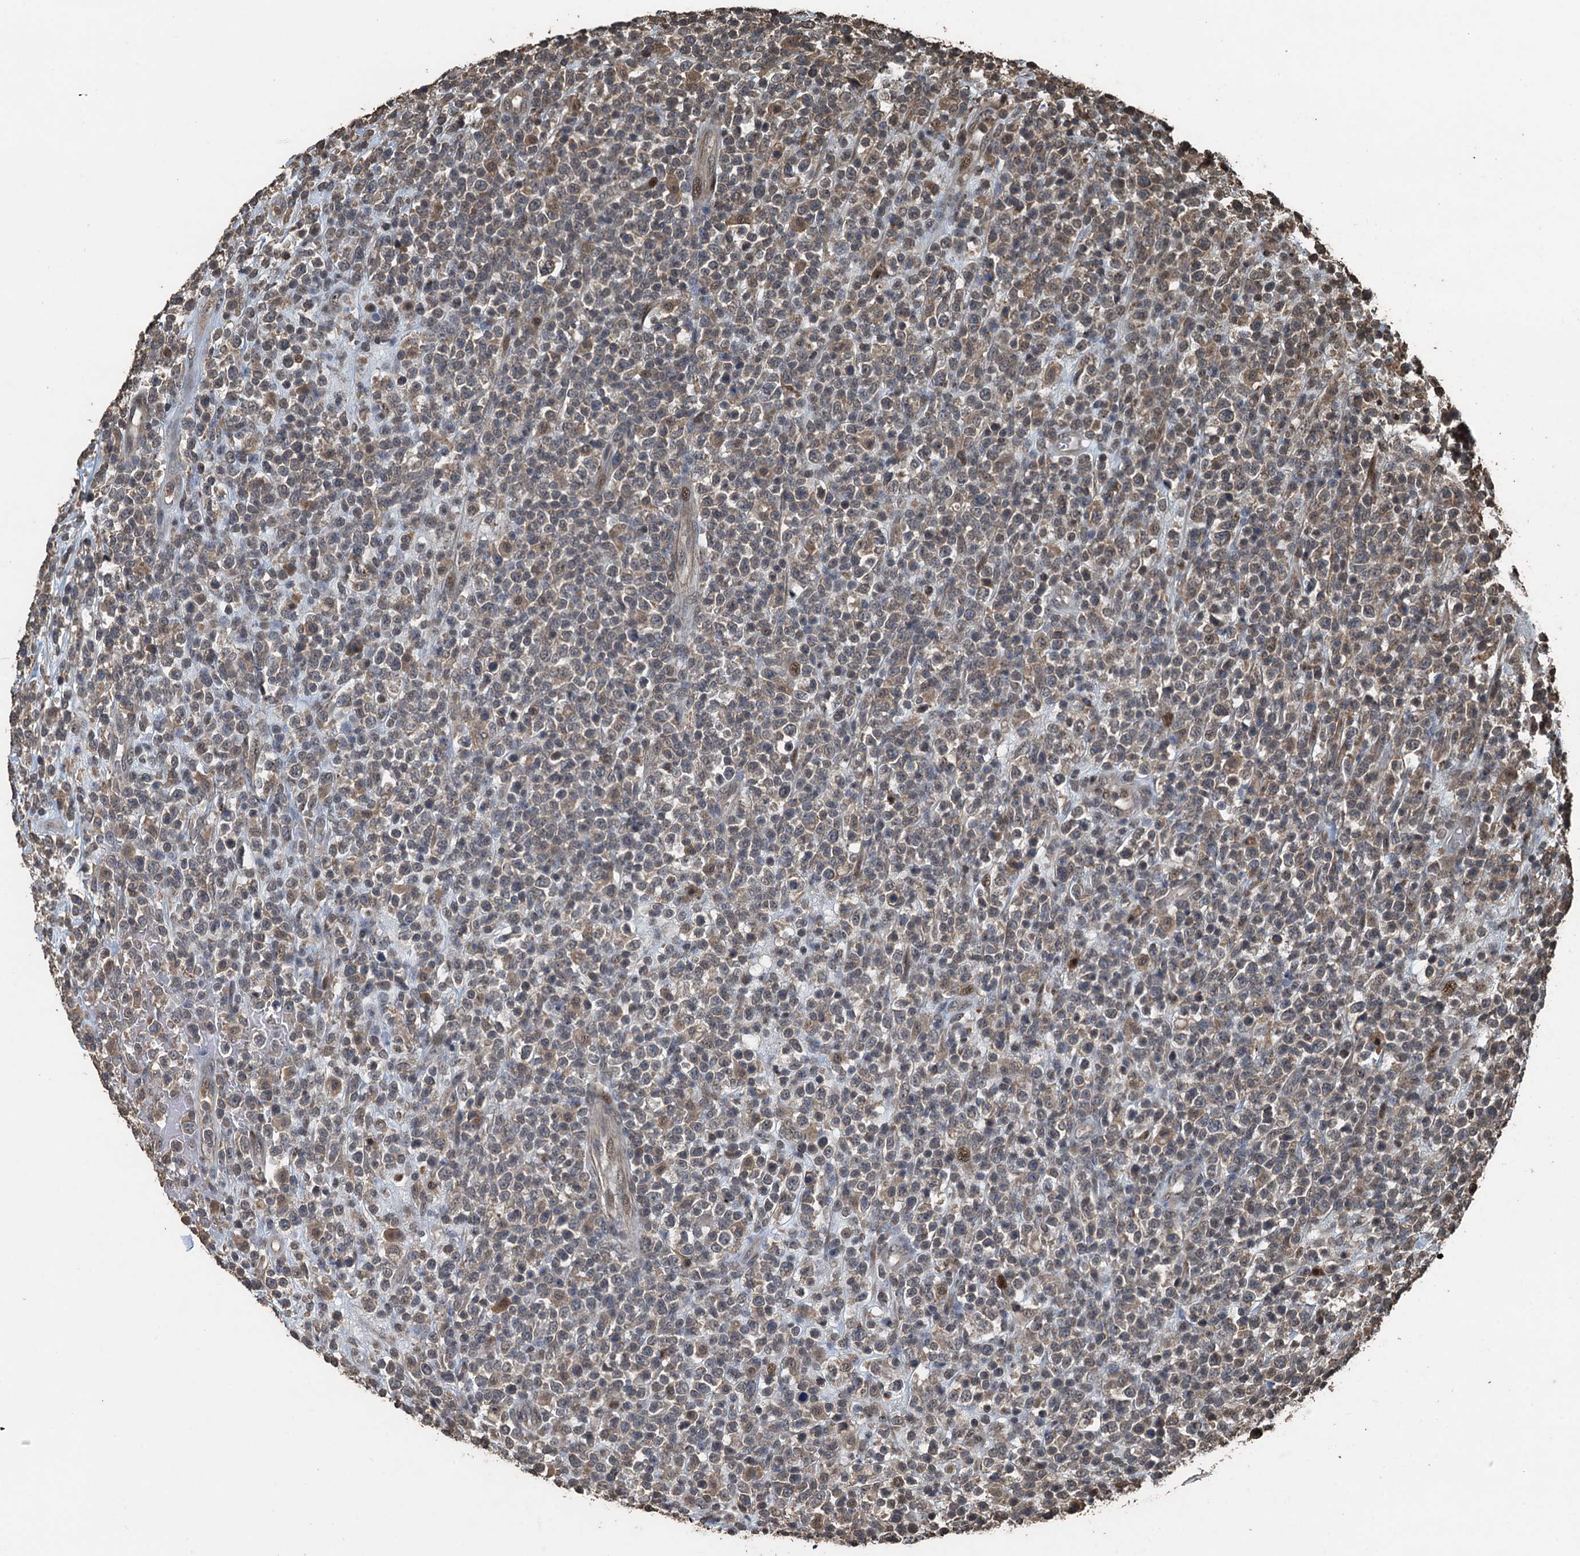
{"staining": {"intensity": "weak", "quantity": "<25%", "location": "cytoplasmic/membranous"}, "tissue": "lymphoma", "cell_type": "Tumor cells", "image_type": "cancer", "snomed": [{"axis": "morphology", "description": "Malignant lymphoma, non-Hodgkin's type, High grade"}, {"axis": "topography", "description": "Colon"}], "caption": "Human lymphoma stained for a protein using IHC demonstrates no staining in tumor cells.", "gene": "PIGN", "patient": {"sex": "female", "age": 53}}